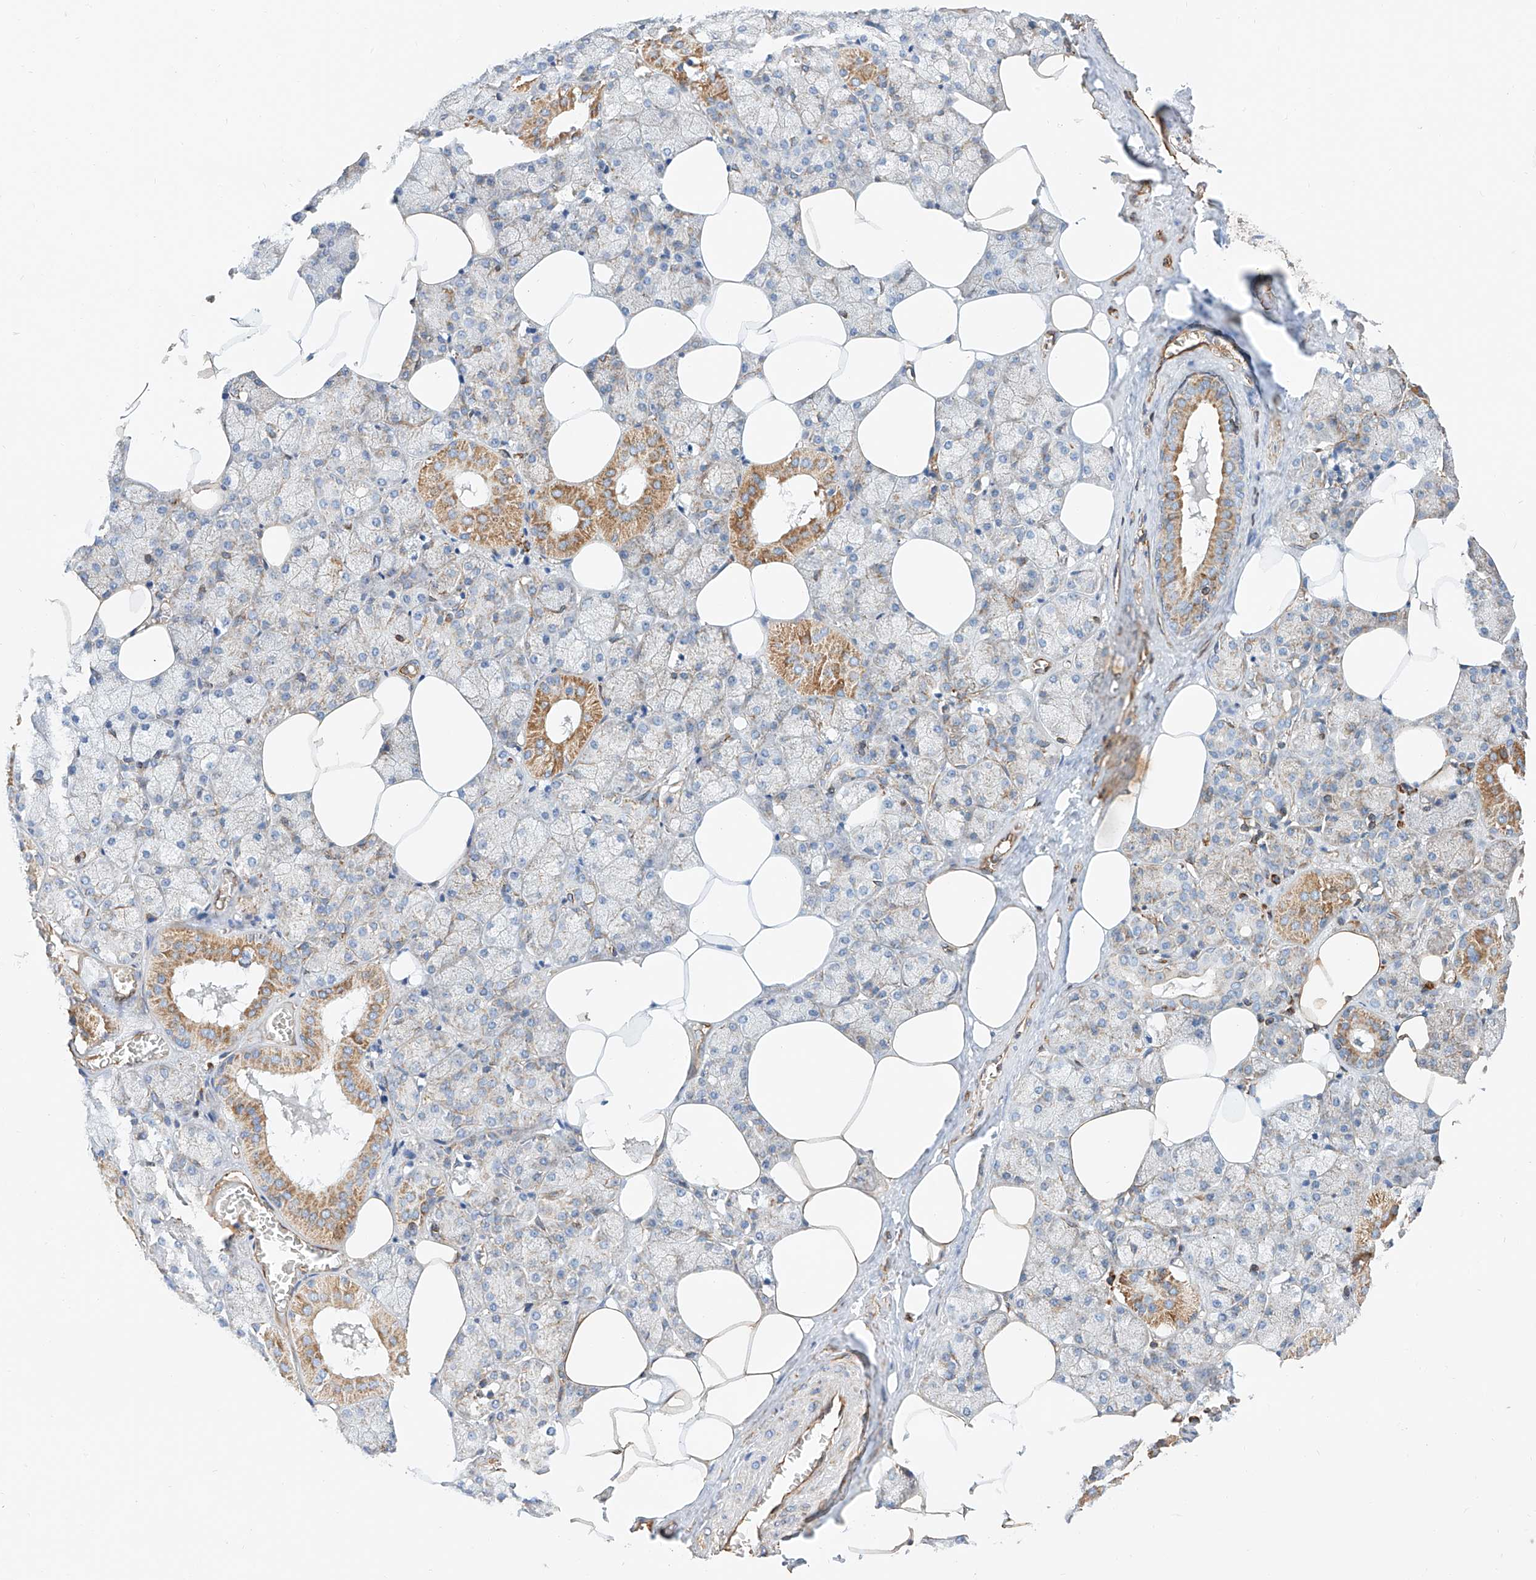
{"staining": {"intensity": "strong", "quantity": "<25%", "location": "cytoplasmic/membranous"}, "tissue": "salivary gland", "cell_type": "Glandular cells", "image_type": "normal", "snomed": [{"axis": "morphology", "description": "Normal tissue, NOS"}, {"axis": "topography", "description": "Salivary gland"}], "caption": "Salivary gland stained with DAB (3,3'-diaminobenzidine) immunohistochemistry (IHC) exhibits medium levels of strong cytoplasmic/membranous positivity in about <25% of glandular cells.", "gene": "NDUFV3", "patient": {"sex": "male", "age": 62}}